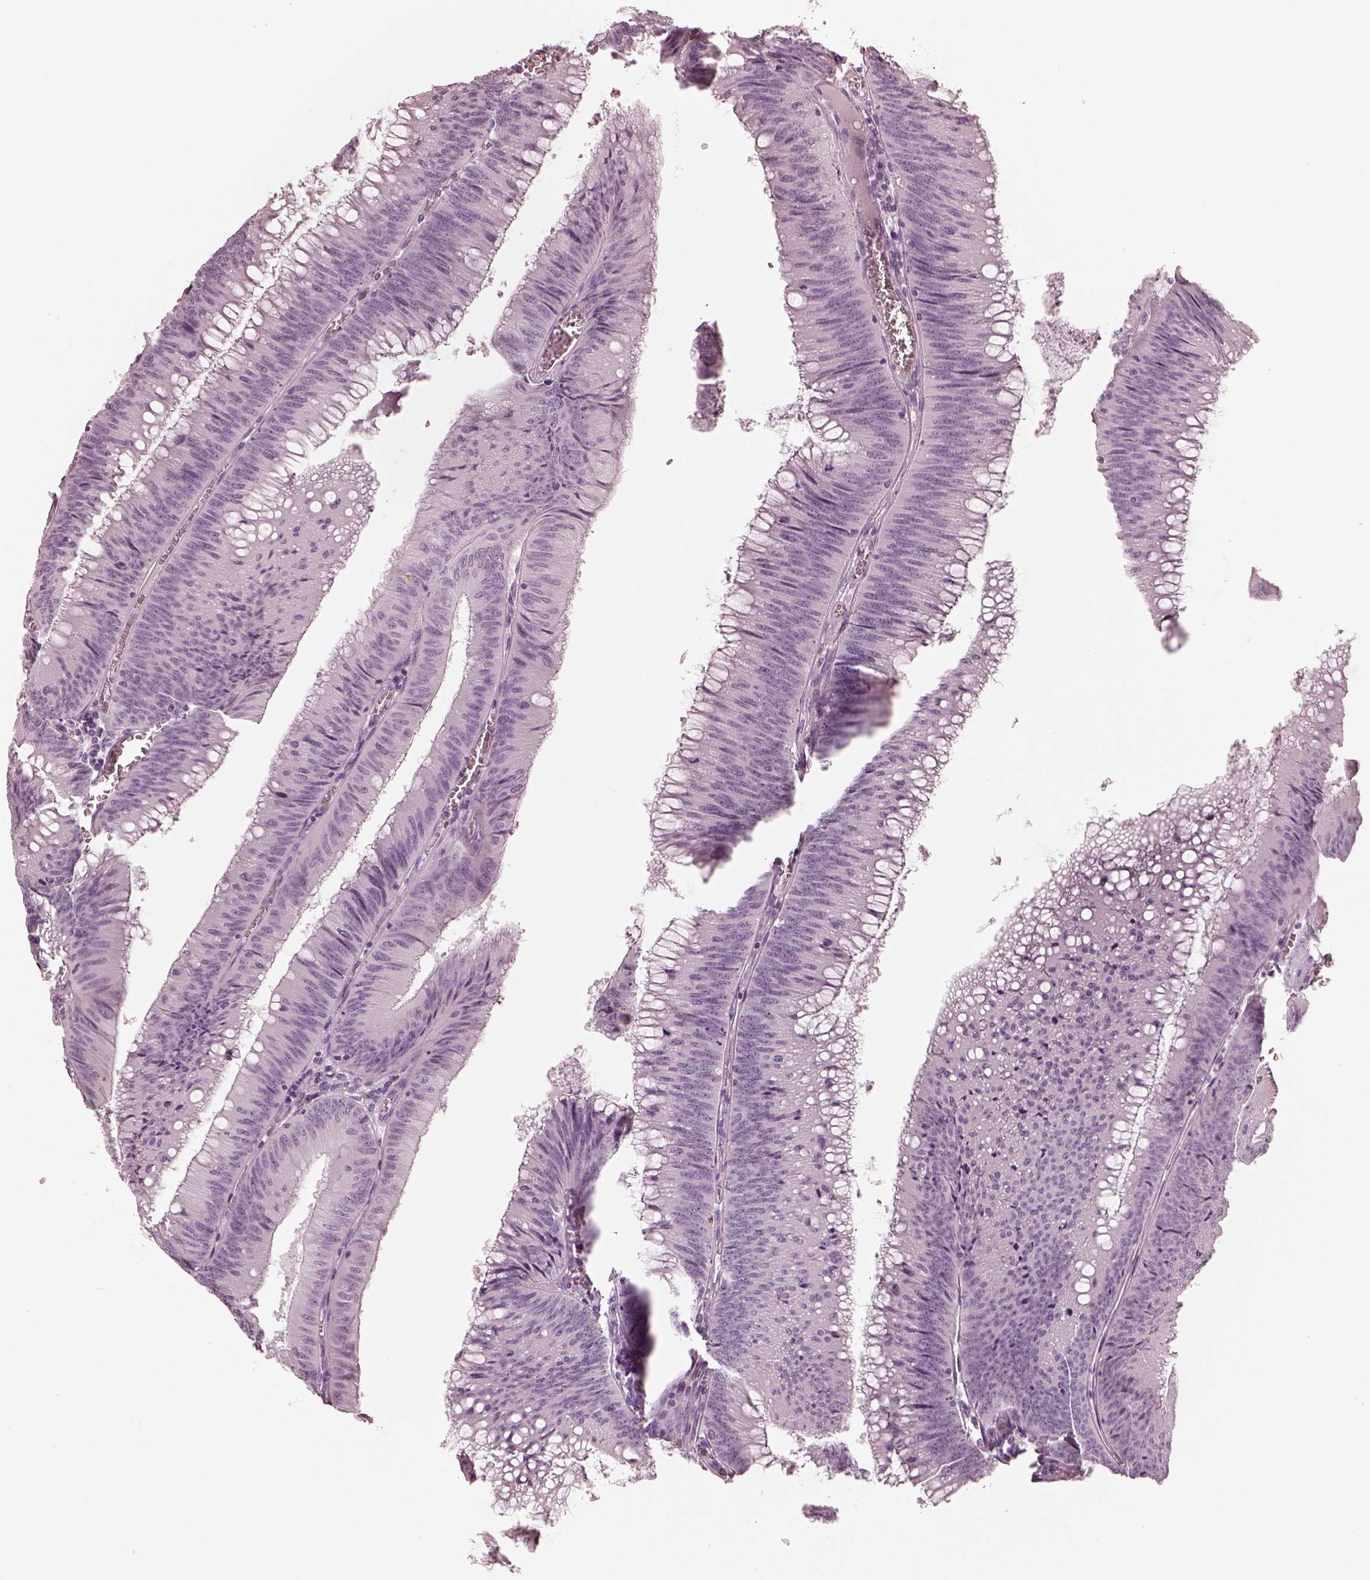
{"staining": {"intensity": "negative", "quantity": "none", "location": "none"}, "tissue": "colorectal cancer", "cell_type": "Tumor cells", "image_type": "cancer", "snomed": [{"axis": "morphology", "description": "Adenocarcinoma, NOS"}, {"axis": "topography", "description": "Rectum"}], "caption": "Image shows no significant protein expression in tumor cells of colorectal adenocarcinoma. (DAB IHC visualized using brightfield microscopy, high magnification).", "gene": "RSPH9", "patient": {"sex": "female", "age": 72}}